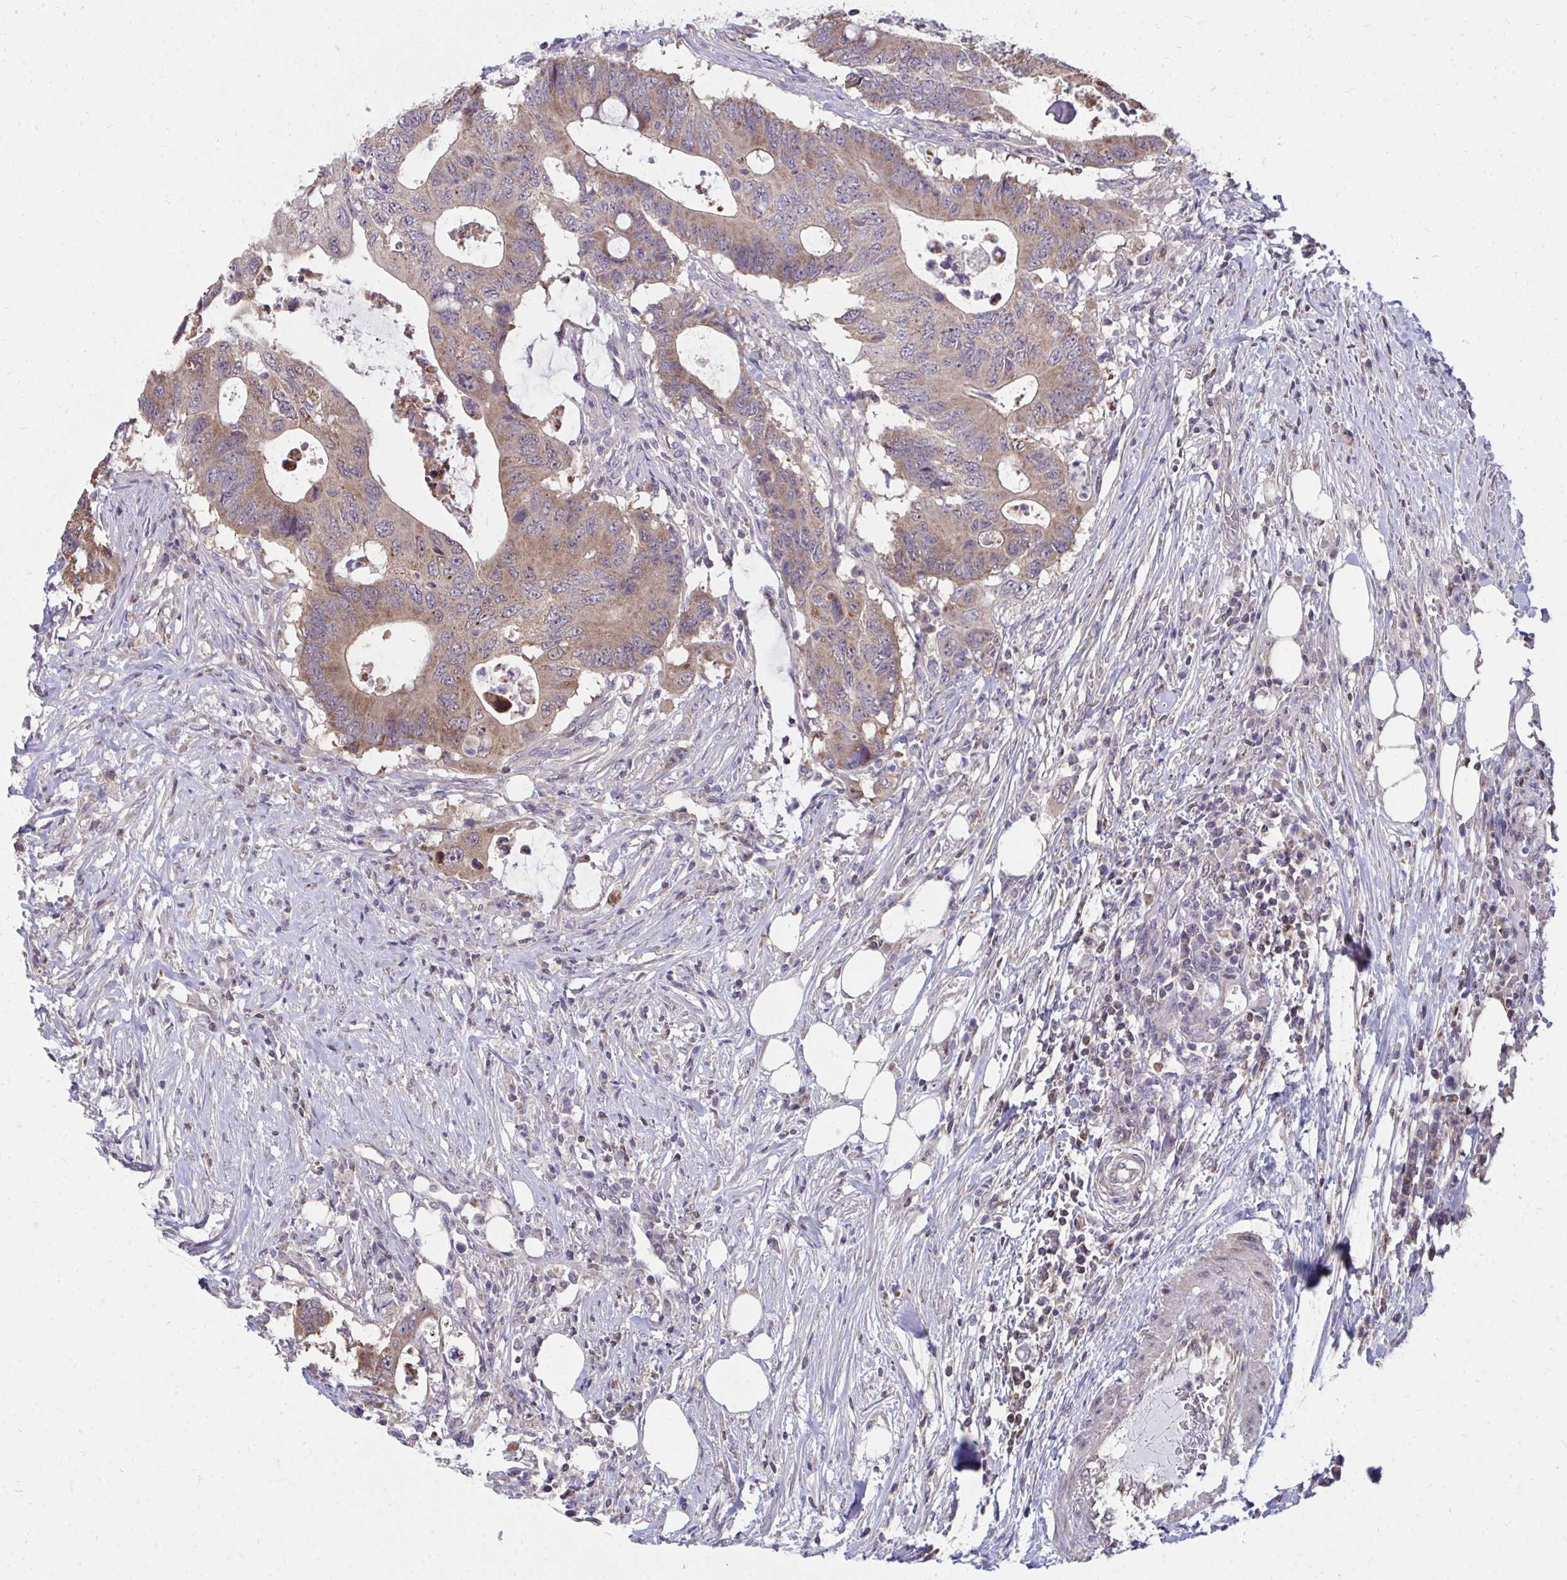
{"staining": {"intensity": "weak", "quantity": ">75%", "location": "cytoplasmic/membranous"}, "tissue": "colorectal cancer", "cell_type": "Tumor cells", "image_type": "cancer", "snomed": [{"axis": "morphology", "description": "Adenocarcinoma, NOS"}, {"axis": "topography", "description": "Colon"}], "caption": "Human colorectal adenocarcinoma stained with a brown dye displays weak cytoplasmic/membranous positive positivity in about >75% of tumor cells.", "gene": "DNAJA2", "patient": {"sex": "male", "age": 71}}